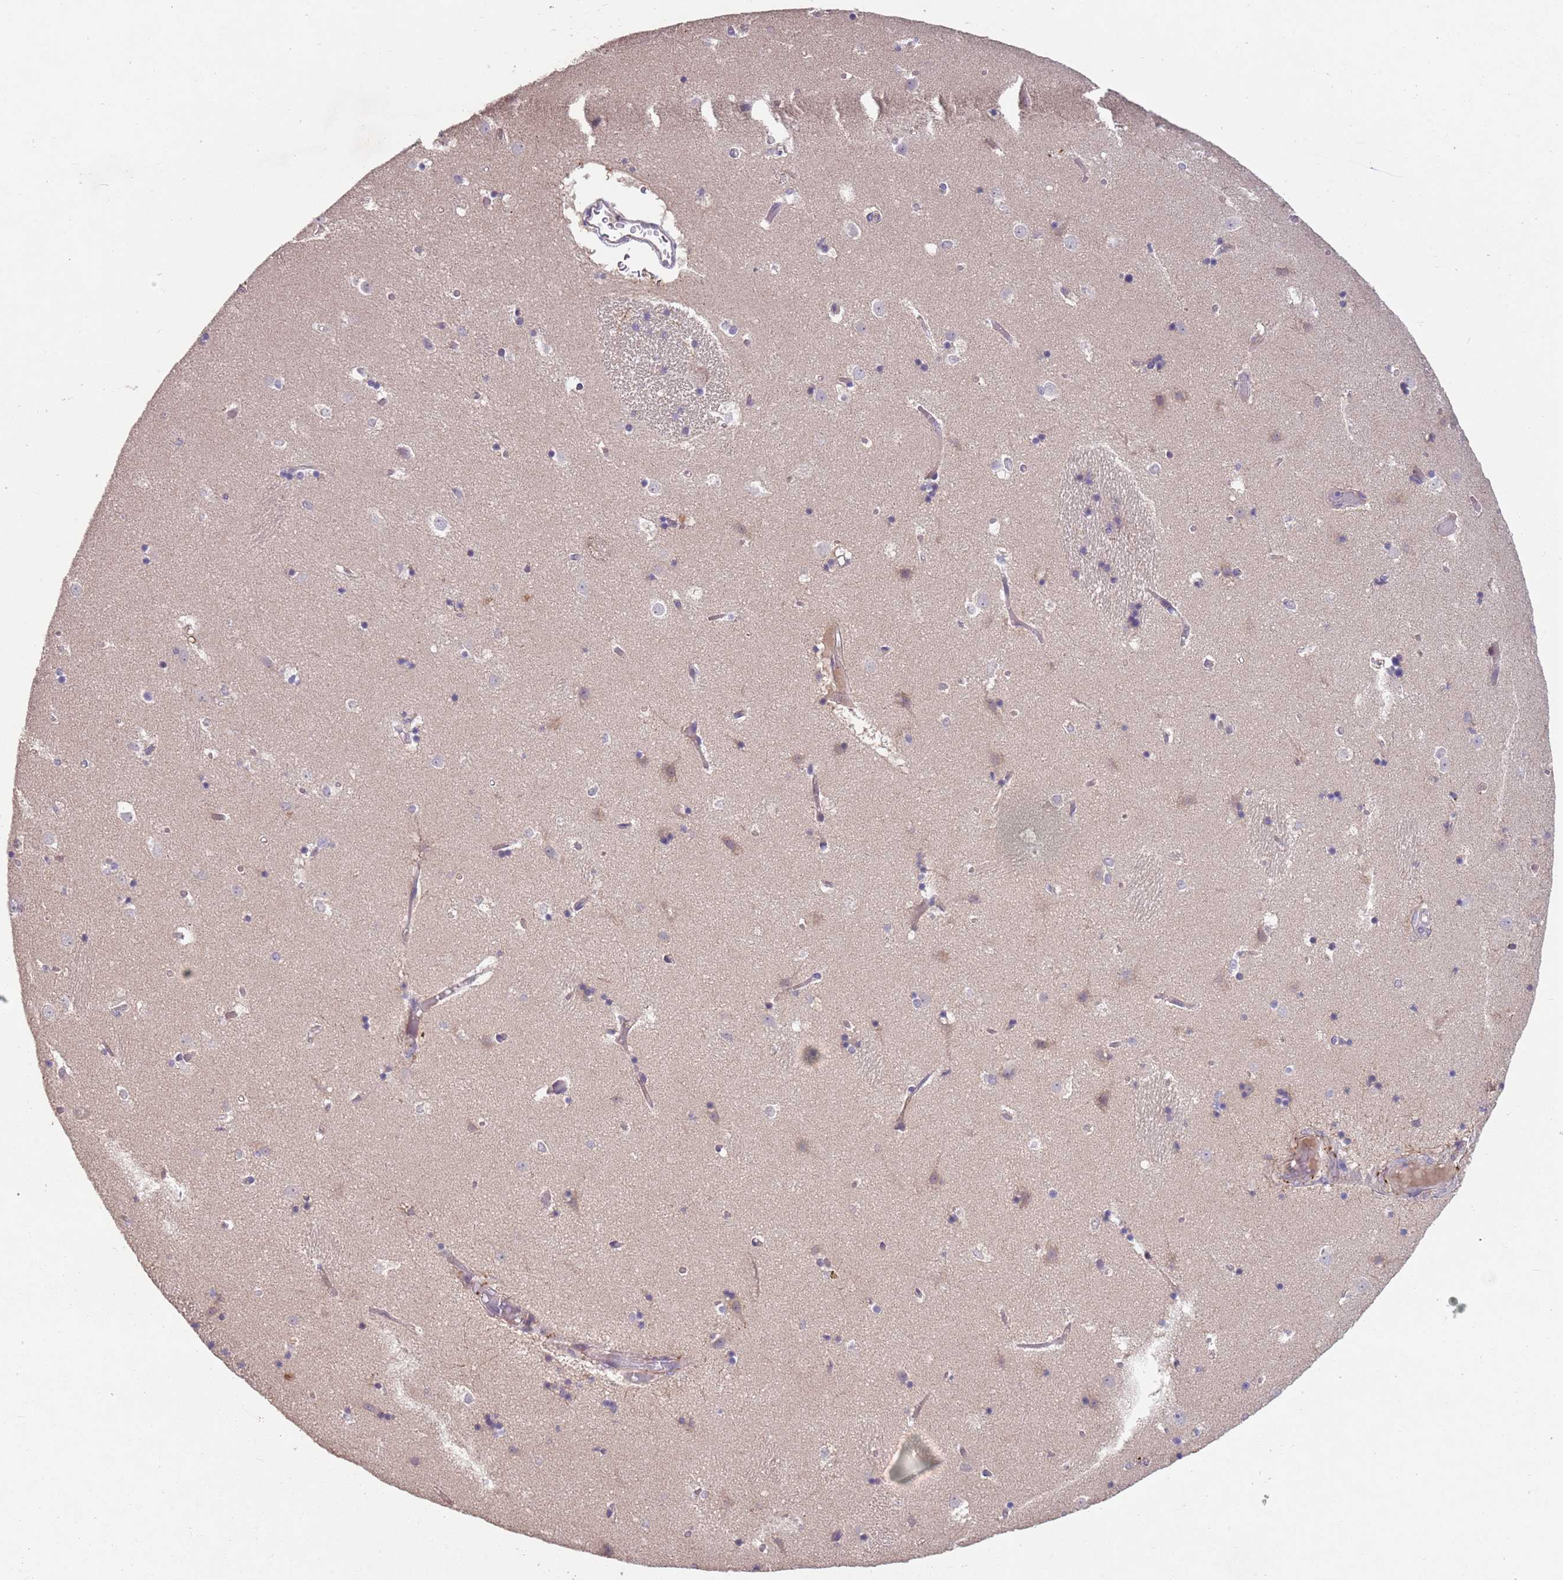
{"staining": {"intensity": "negative", "quantity": "none", "location": "none"}, "tissue": "caudate", "cell_type": "Glial cells", "image_type": "normal", "snomed": [{"axis": "morphology", "description": "Normal tissue, NOS"}, {"axis": "topography", "description": "Lateral ventricle wall"}], "caption": "High power microscopy image of an immunohistochemistry image of benign caudate, revealing no significant staining in glial cells.", "gene": "MEI1", "patient": {"sex": "female", "age": 52}}